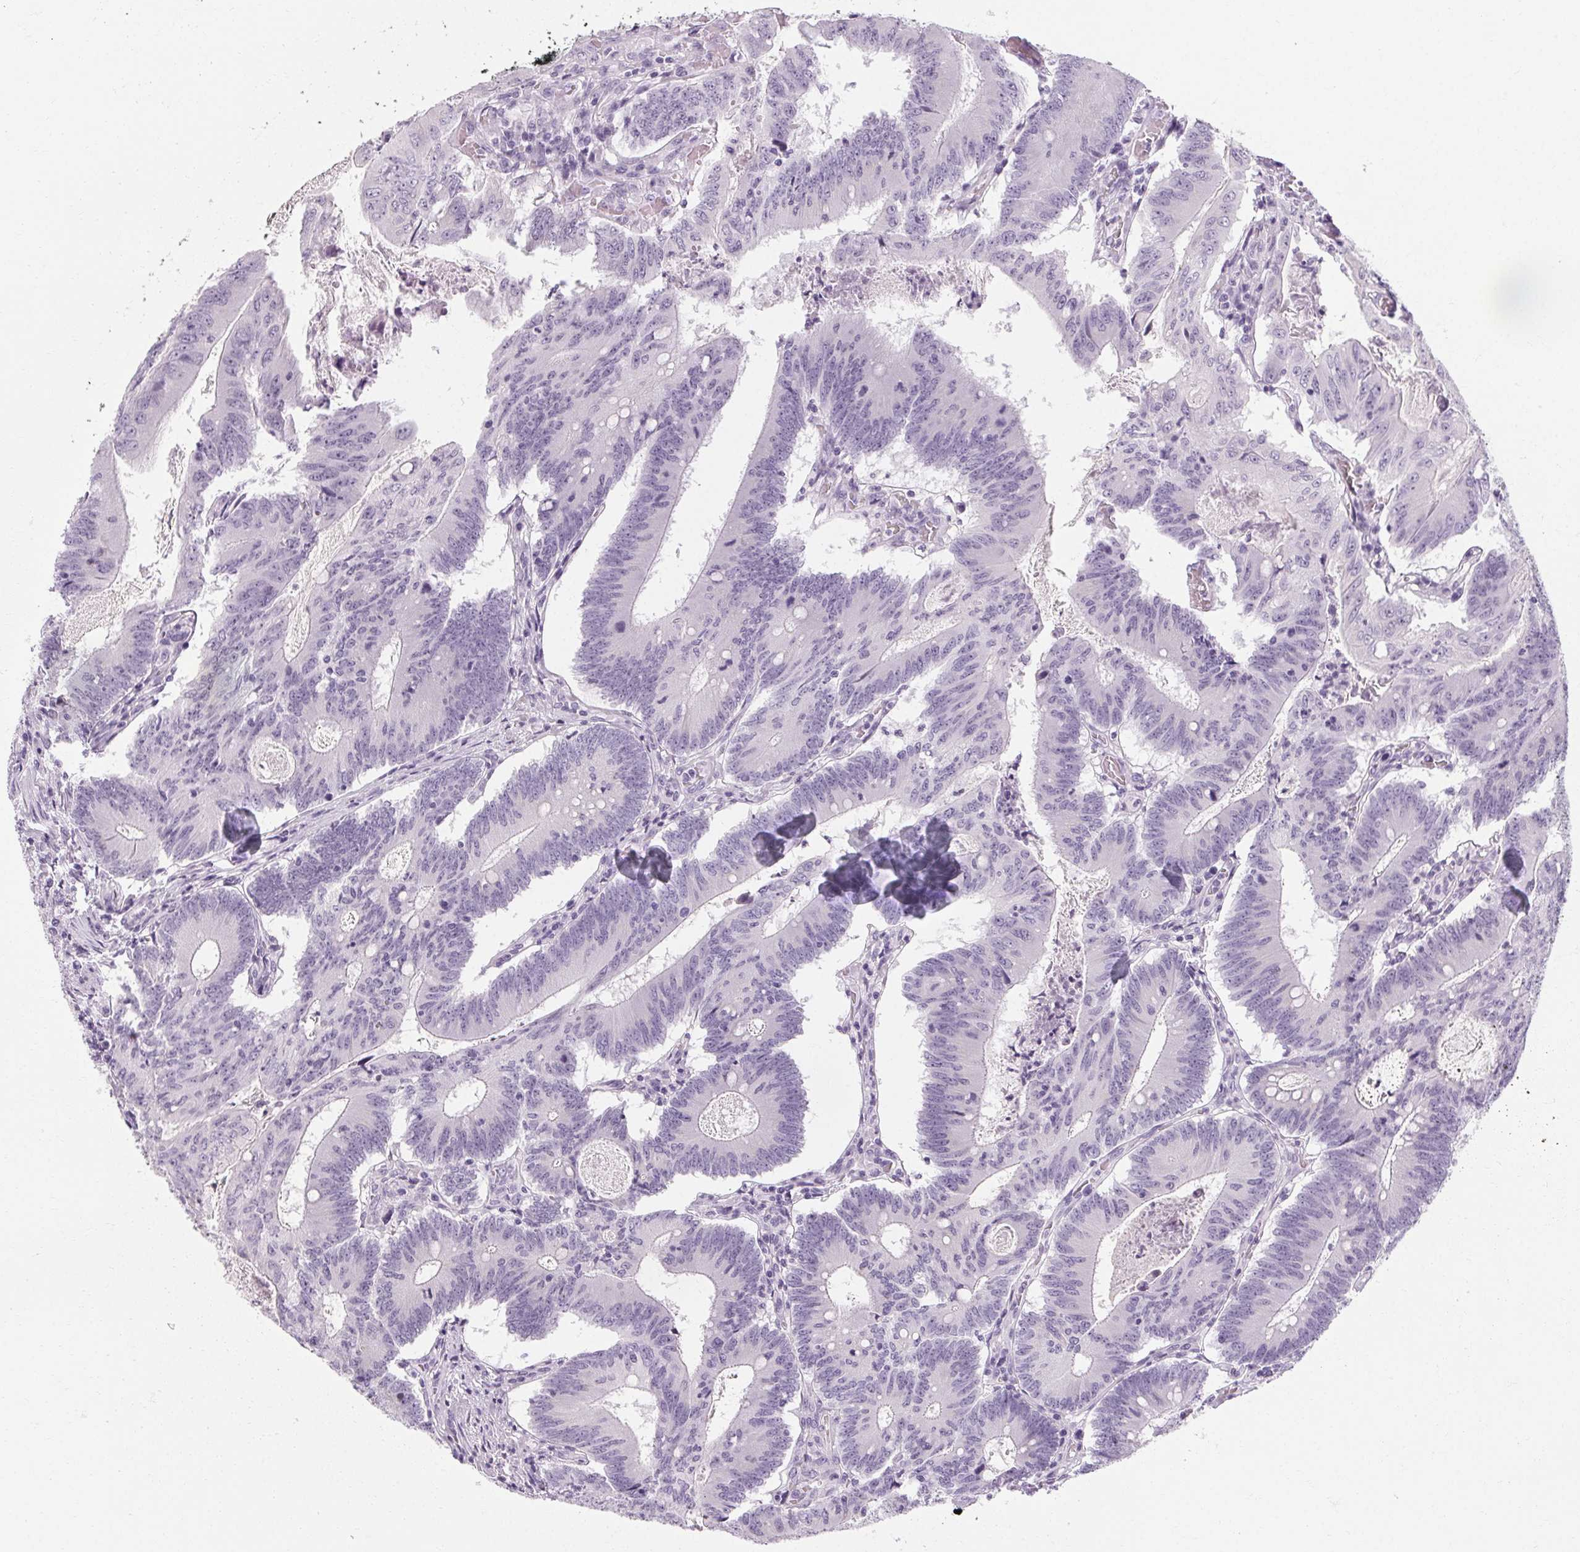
{"staining": {"intensity": "negative", "quantity": "none", "location": "none"}, "tissue": "colorectal cancer", "cell_type": "Tumor cells", "image_type": "cancer", "snomed": [{"axis": "morphology", "description": "Adenocarcinoma, NOS"}, {"axis": "topography", "description": "Colon"}], "caption": "High magnification brightfield microscopy of colorectal cancer stained with DAB (3,3'-diaminobenzidine) (brown) and counterstained with hematoxylin (blue): tumor cells show no significant expression.", "gene": "POMC", "patient": {"sex": "female", "age": 70}}